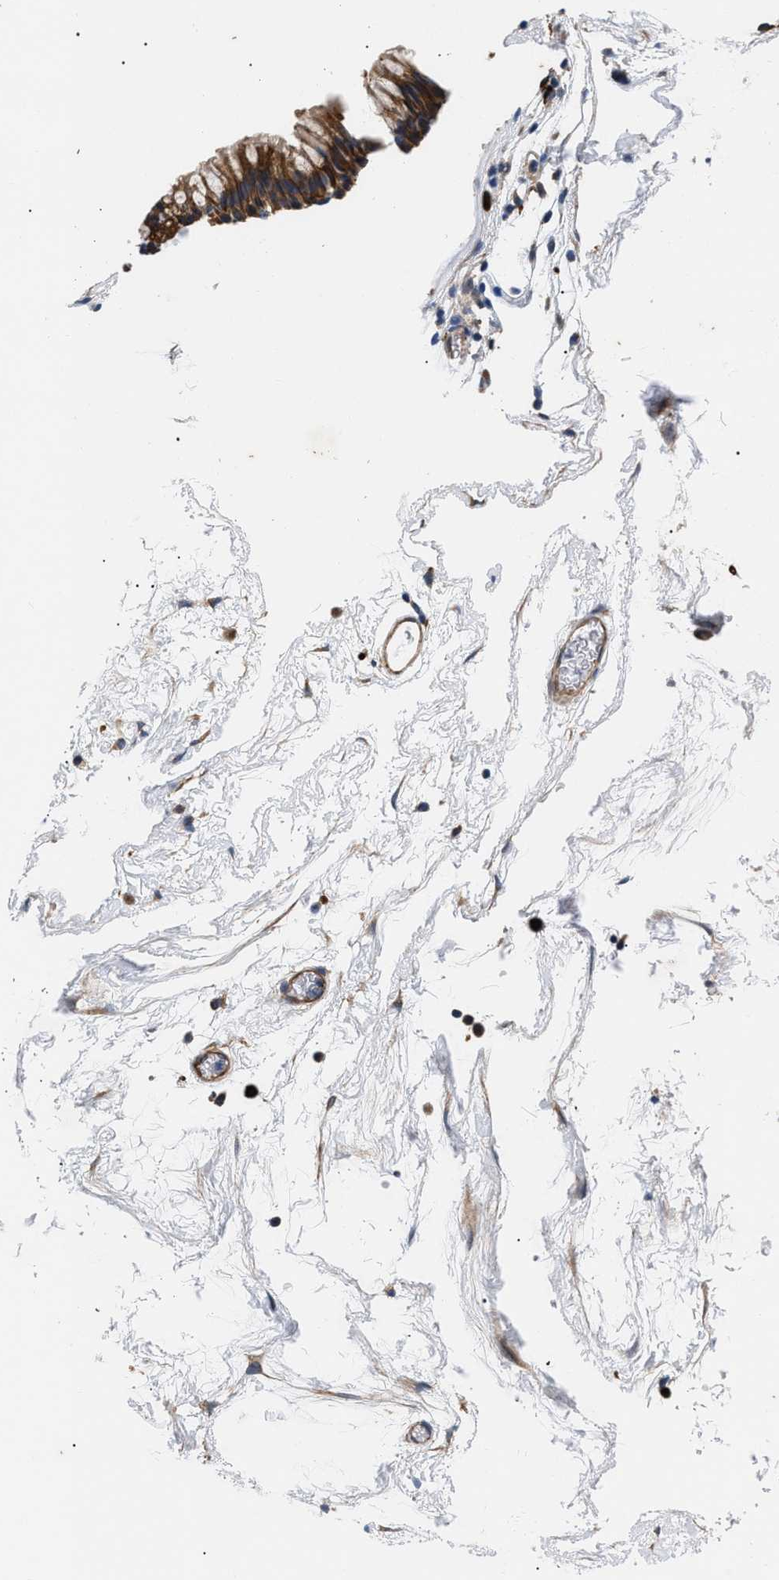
{"staining": {"intensity": "strong", "quantity": ">75%", "location": "cytoplasmic/membranous"}, "tissue": "nasopharynx", "cell_type": "Respiratory epithelial cells", "image_type": "normal", "snomed": [{"axis": "morphology", "description": "Normal tissue, NOS"}, {"axis": "morphology", "description": "Inflammation, NOS"}, {"axis": "topography", "description": "Nasopharynx"}], "caption": "Nasopharynx stained for a protein exhibits strong cytoplasmic/membranous positivity in respiratory epithelial cells. Using DAB (brown) and hematoxylin (blue) stains, captured at high magnification using brightfield microscopy.", "gene": "SPAST", "patient": {"sex": "male", "age": 48}}